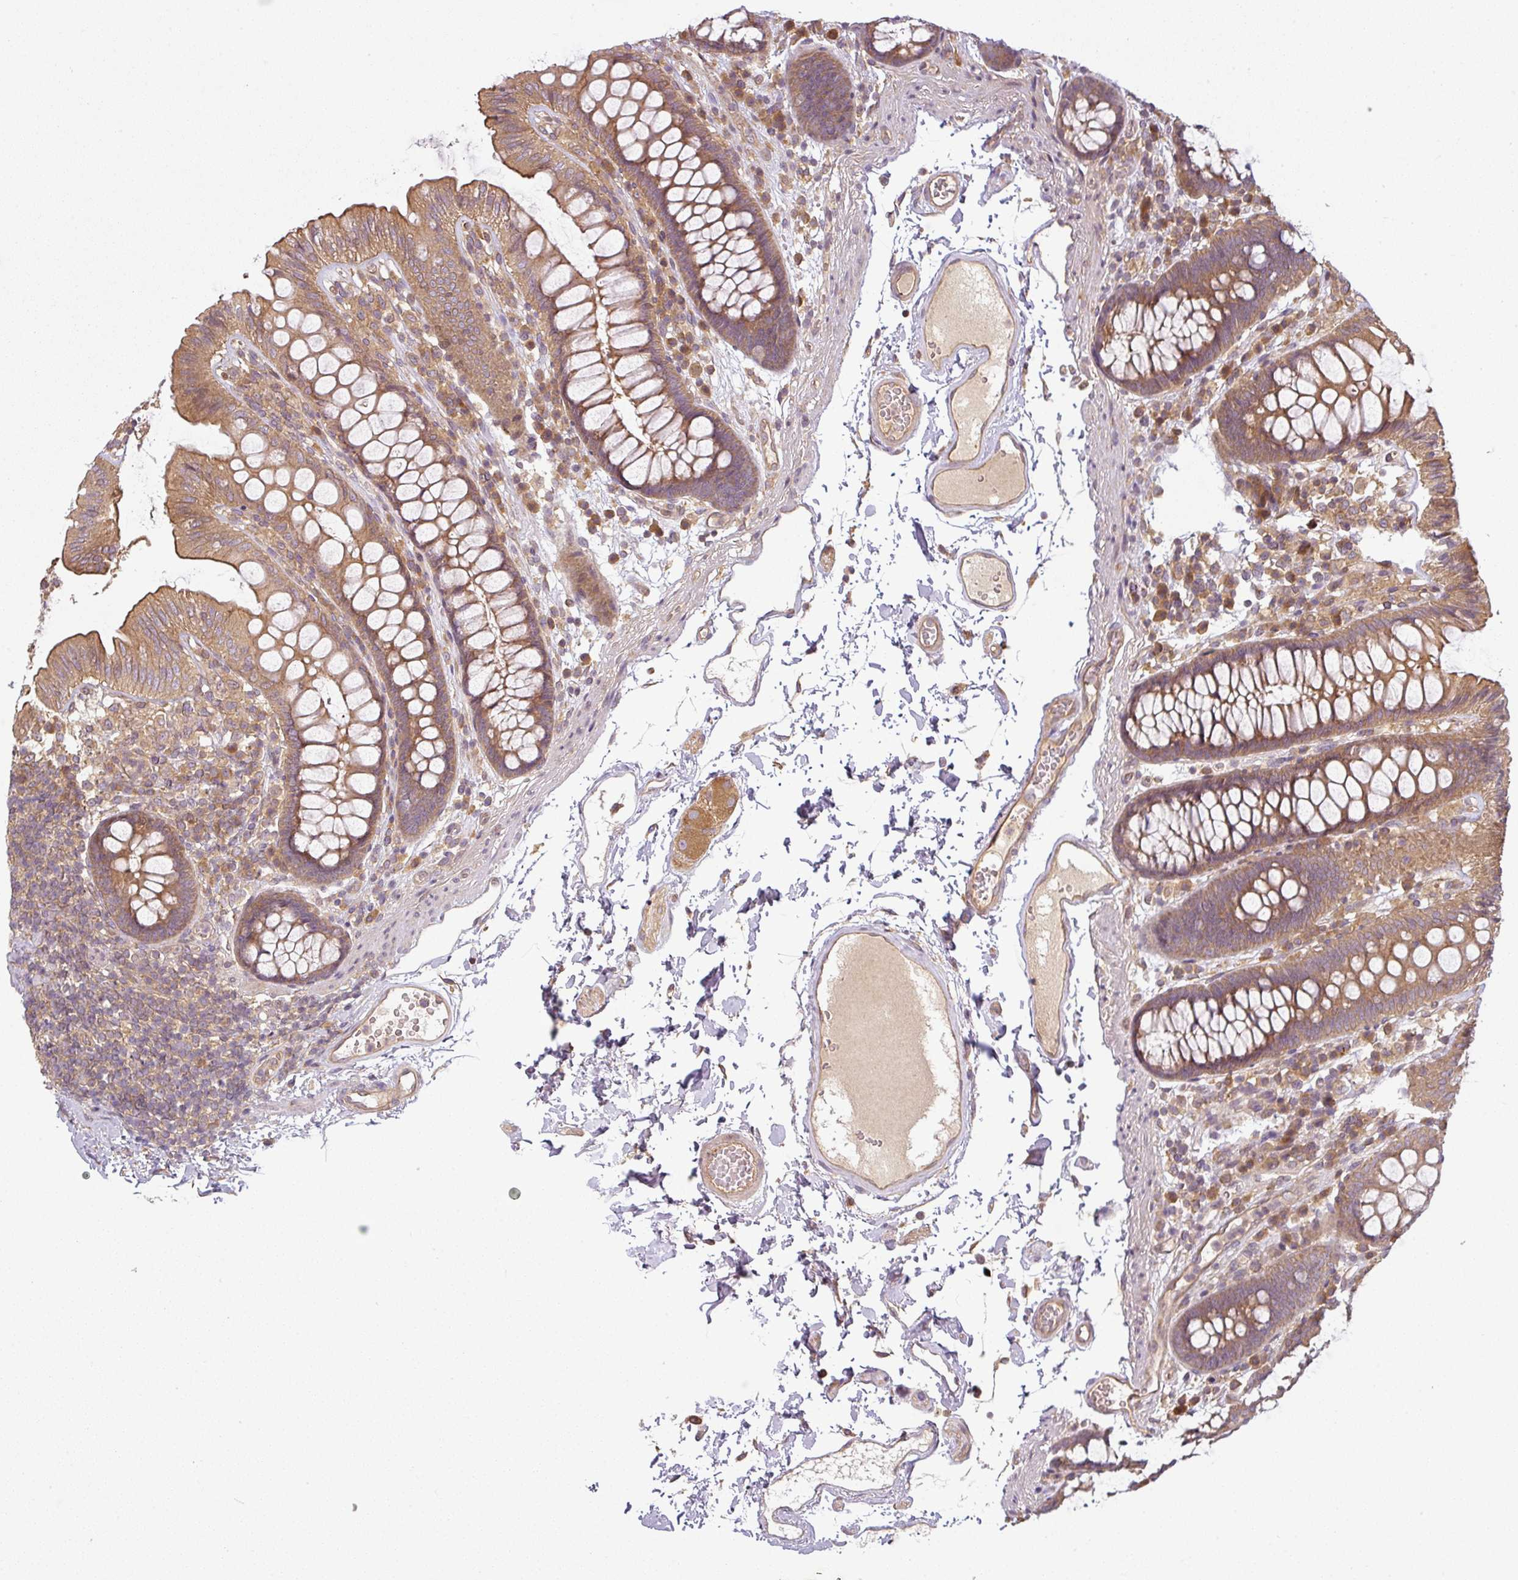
{"staining": {"intensity": "moderate", "quantity": ">75%", "location": "cytoplasmic/membranous"}, "tissue": "colon", "cell_type": "Endothelial cells", "image_type": "normal", "snomed": [{"axis": "morphology", "description": "Normal tissue, NOS"}, {"axis": "topography", "description": "Colon"}], "caption": "Immunohistochemical staining of unremarkable human colon exhibits >75% levels of moderate cytoplasmic/membranous protein positivity in approximately >75% of endothelial cells.", "gene": "RNF31", "patient": {"sex": "male", "age": 84}}